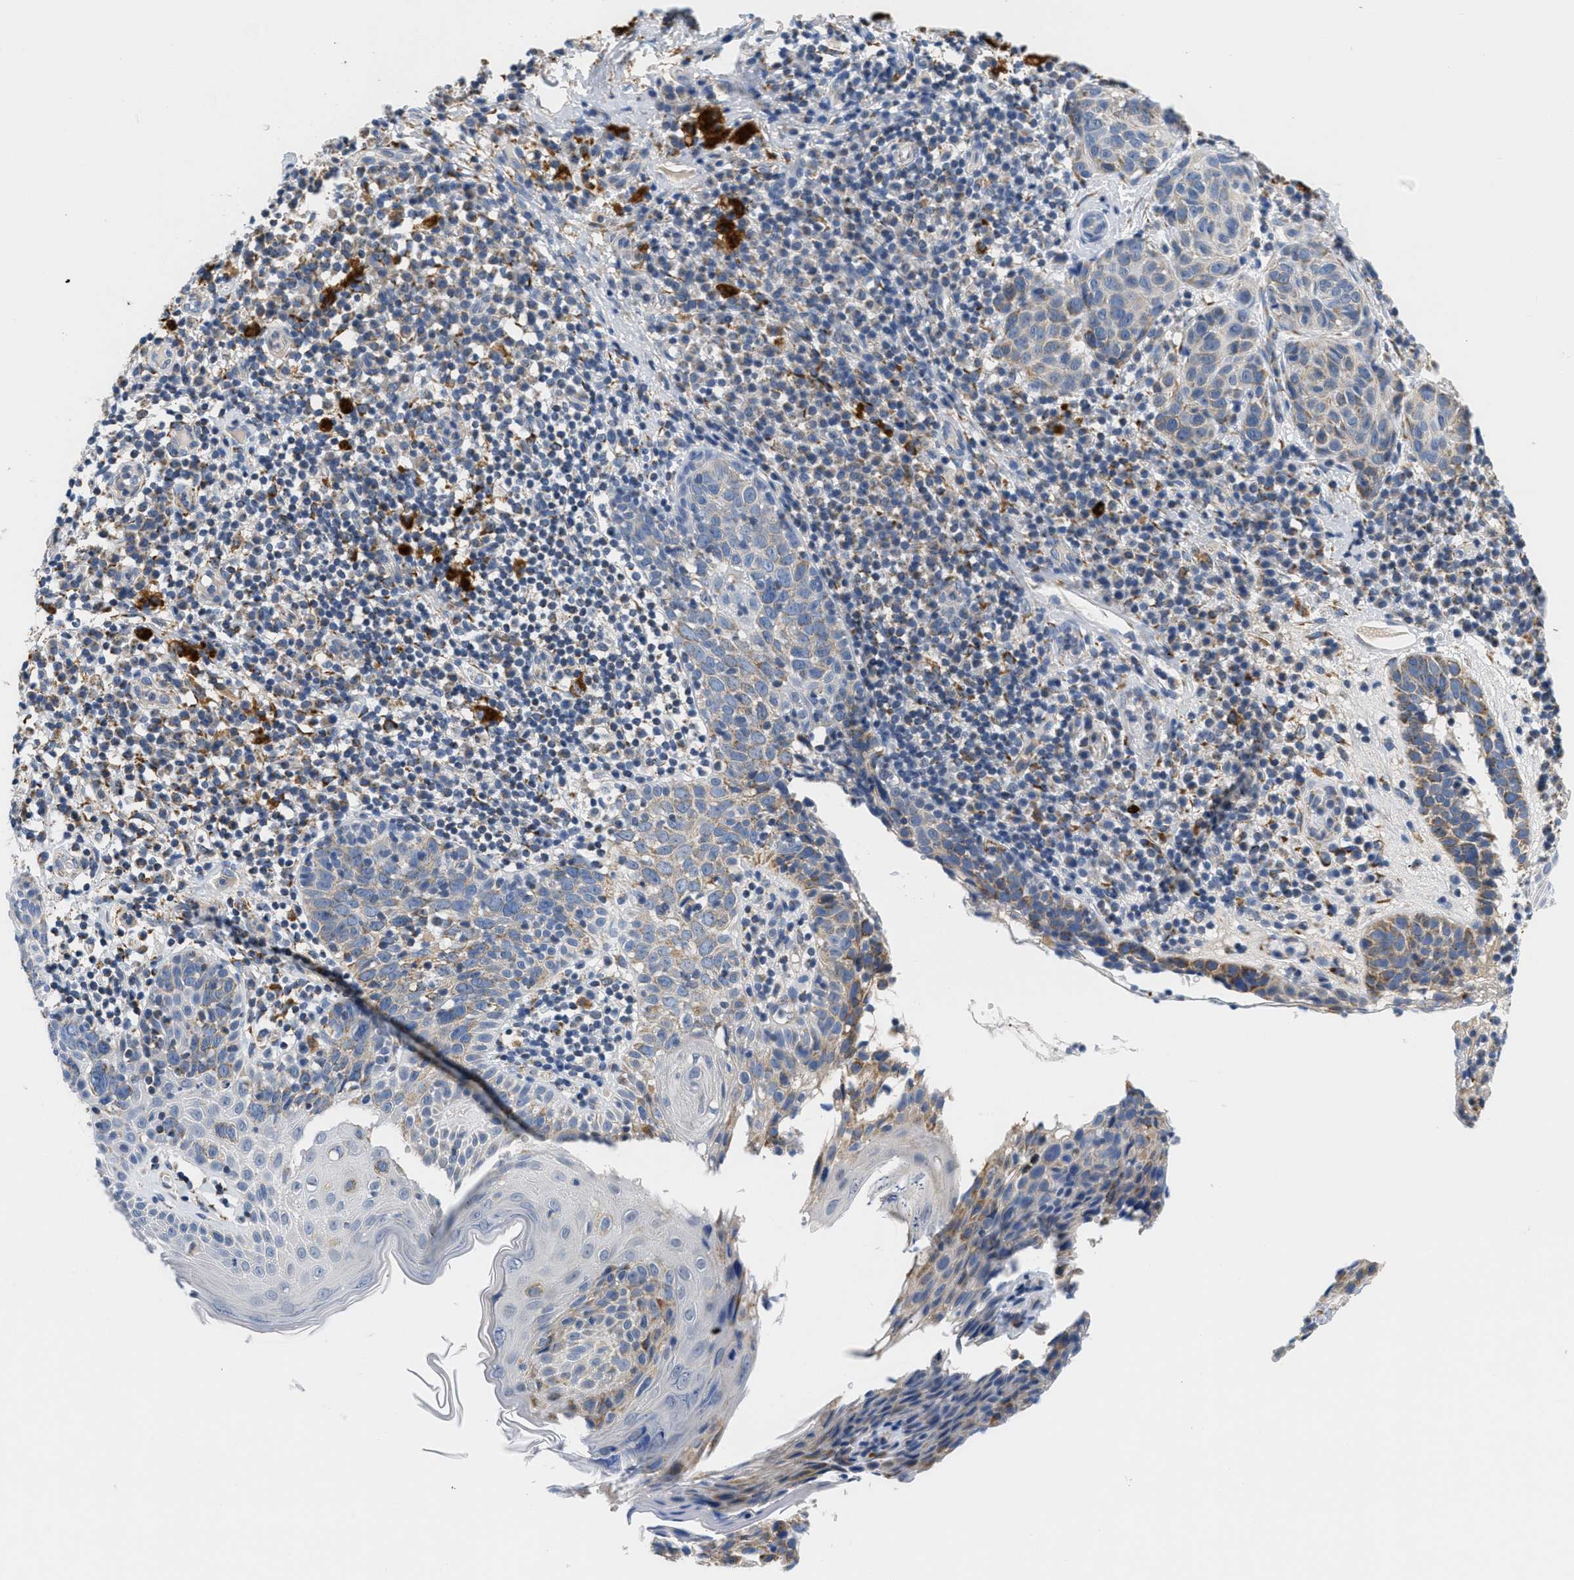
{"staining": {"intensity": "weak", "quantity": "25%-75%", "location": "cytoplasmic/membranous"}, "tissue": "skin cancer", "cell_type": "Tumor cells", "image_type": "cancer", "snomed": [{"axis": "morphology", "description": "Squamous cell carcinoma in situ, NOS"}, {"axis": "morphology", "description": "Squamous cell carcinoma, NOS"}, {"axis": "topography", "description": "Skin"}], "caption": "Weak cytoplasmic/membranous expression is appreciated in about 25%-75% of tumor cells in squamous cell carcinoma (skin). Using DAB (3,3'-diaminobenzidine) (brown) and hematoxylin (blue) stains, captured at high magnification using brightfield microscopy.", "gene": "KCNJ5", "patient": {"sex": "male", "age": 93}}